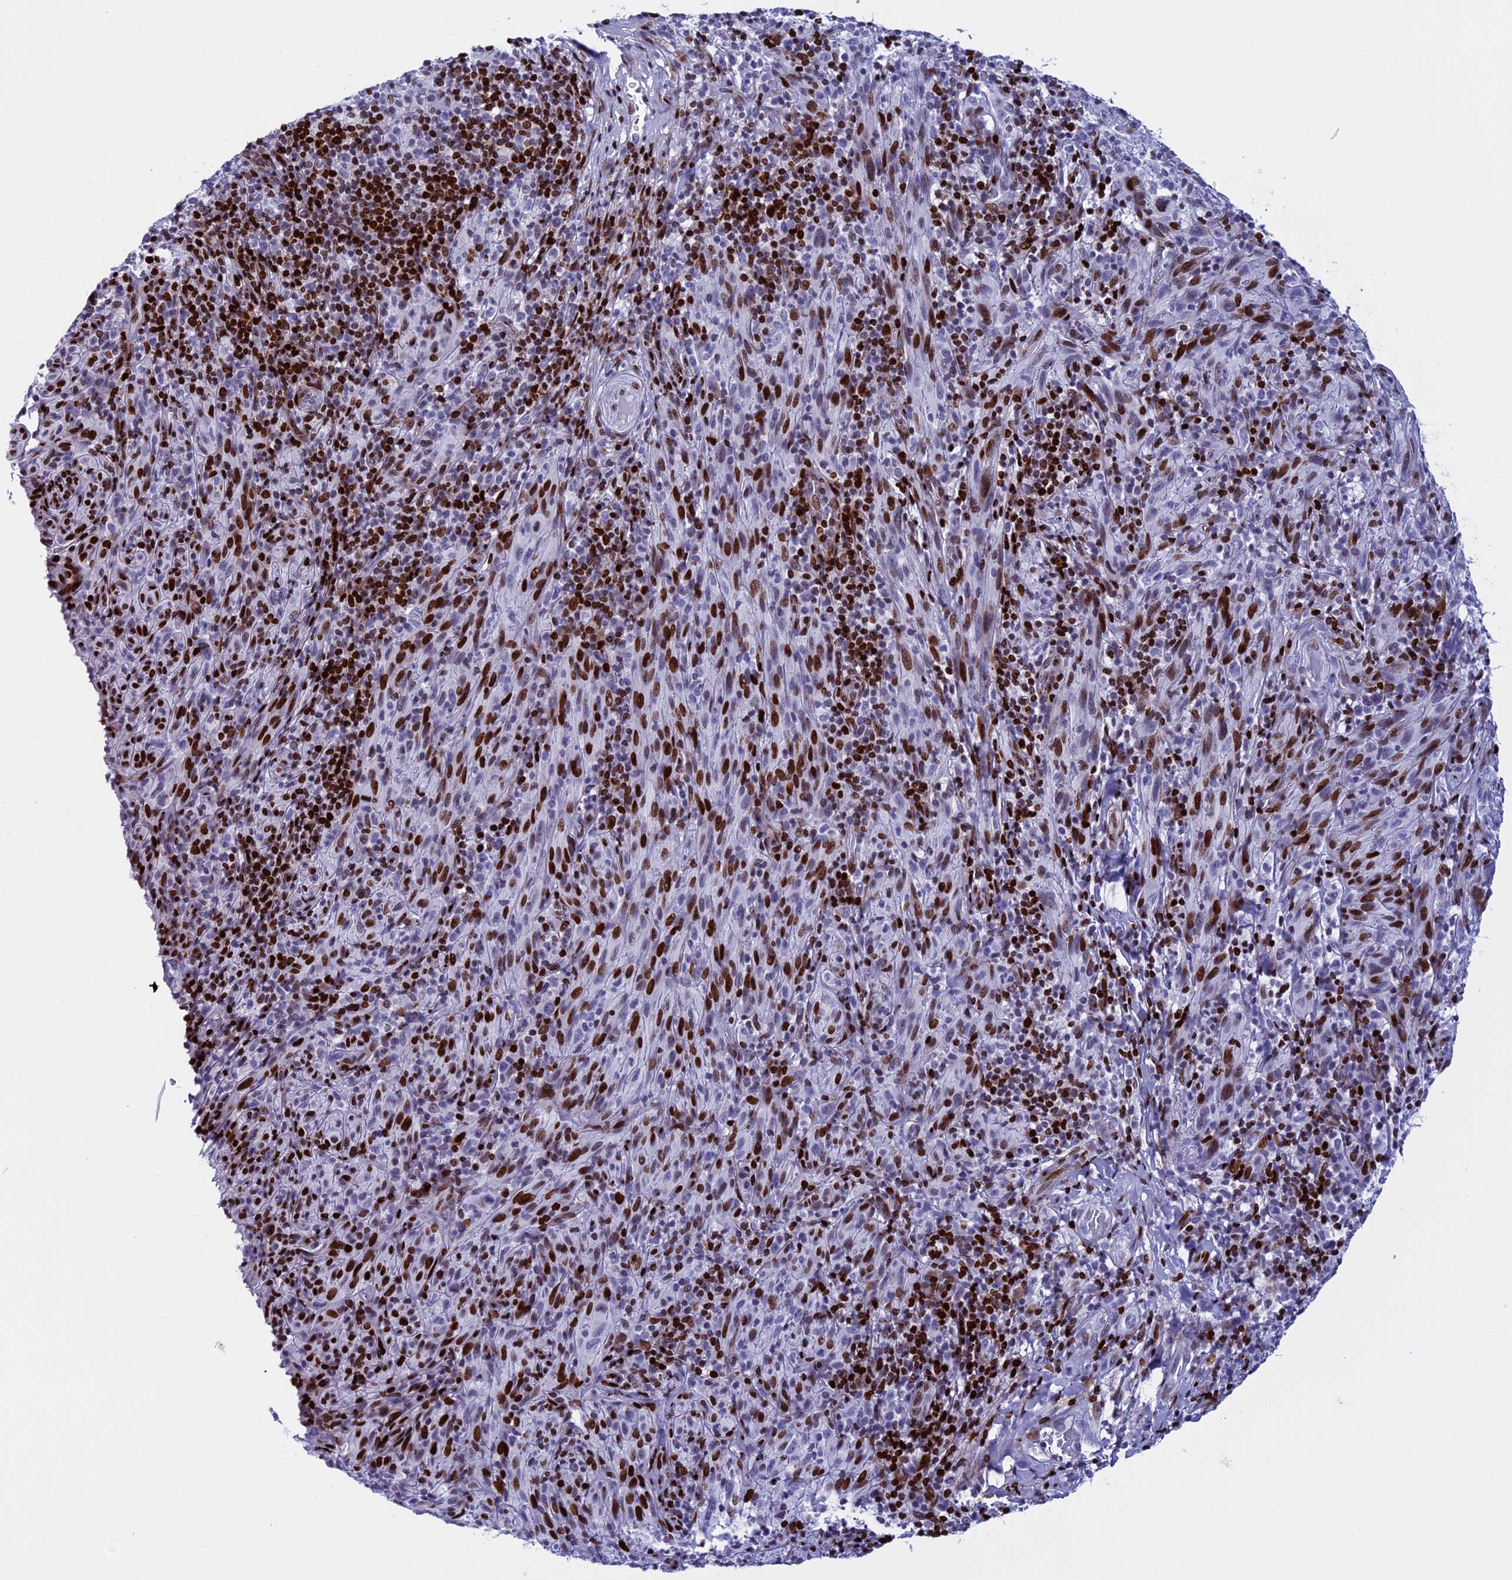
{"staining": {"intensity": "strong", "quantity": "25%-75%", "location": "nuclear"}, "tissue": "melanoma", "cell_type": "Tumor cells", "image_type": "cancer", "snomed": [{"axis": "morphology", "description": "Malignant melanoma, NOS"}, {"axis": "topography", "description": "Skin of head"}], "caption": "A brown stain labels strong nuclear expression of a protein in human melanoma tumor cells. The protein is shown in brown color, while the nuclei are stained blue.", "gene": "BTBD3", "patient": {"sex": "male", "age": 96}}